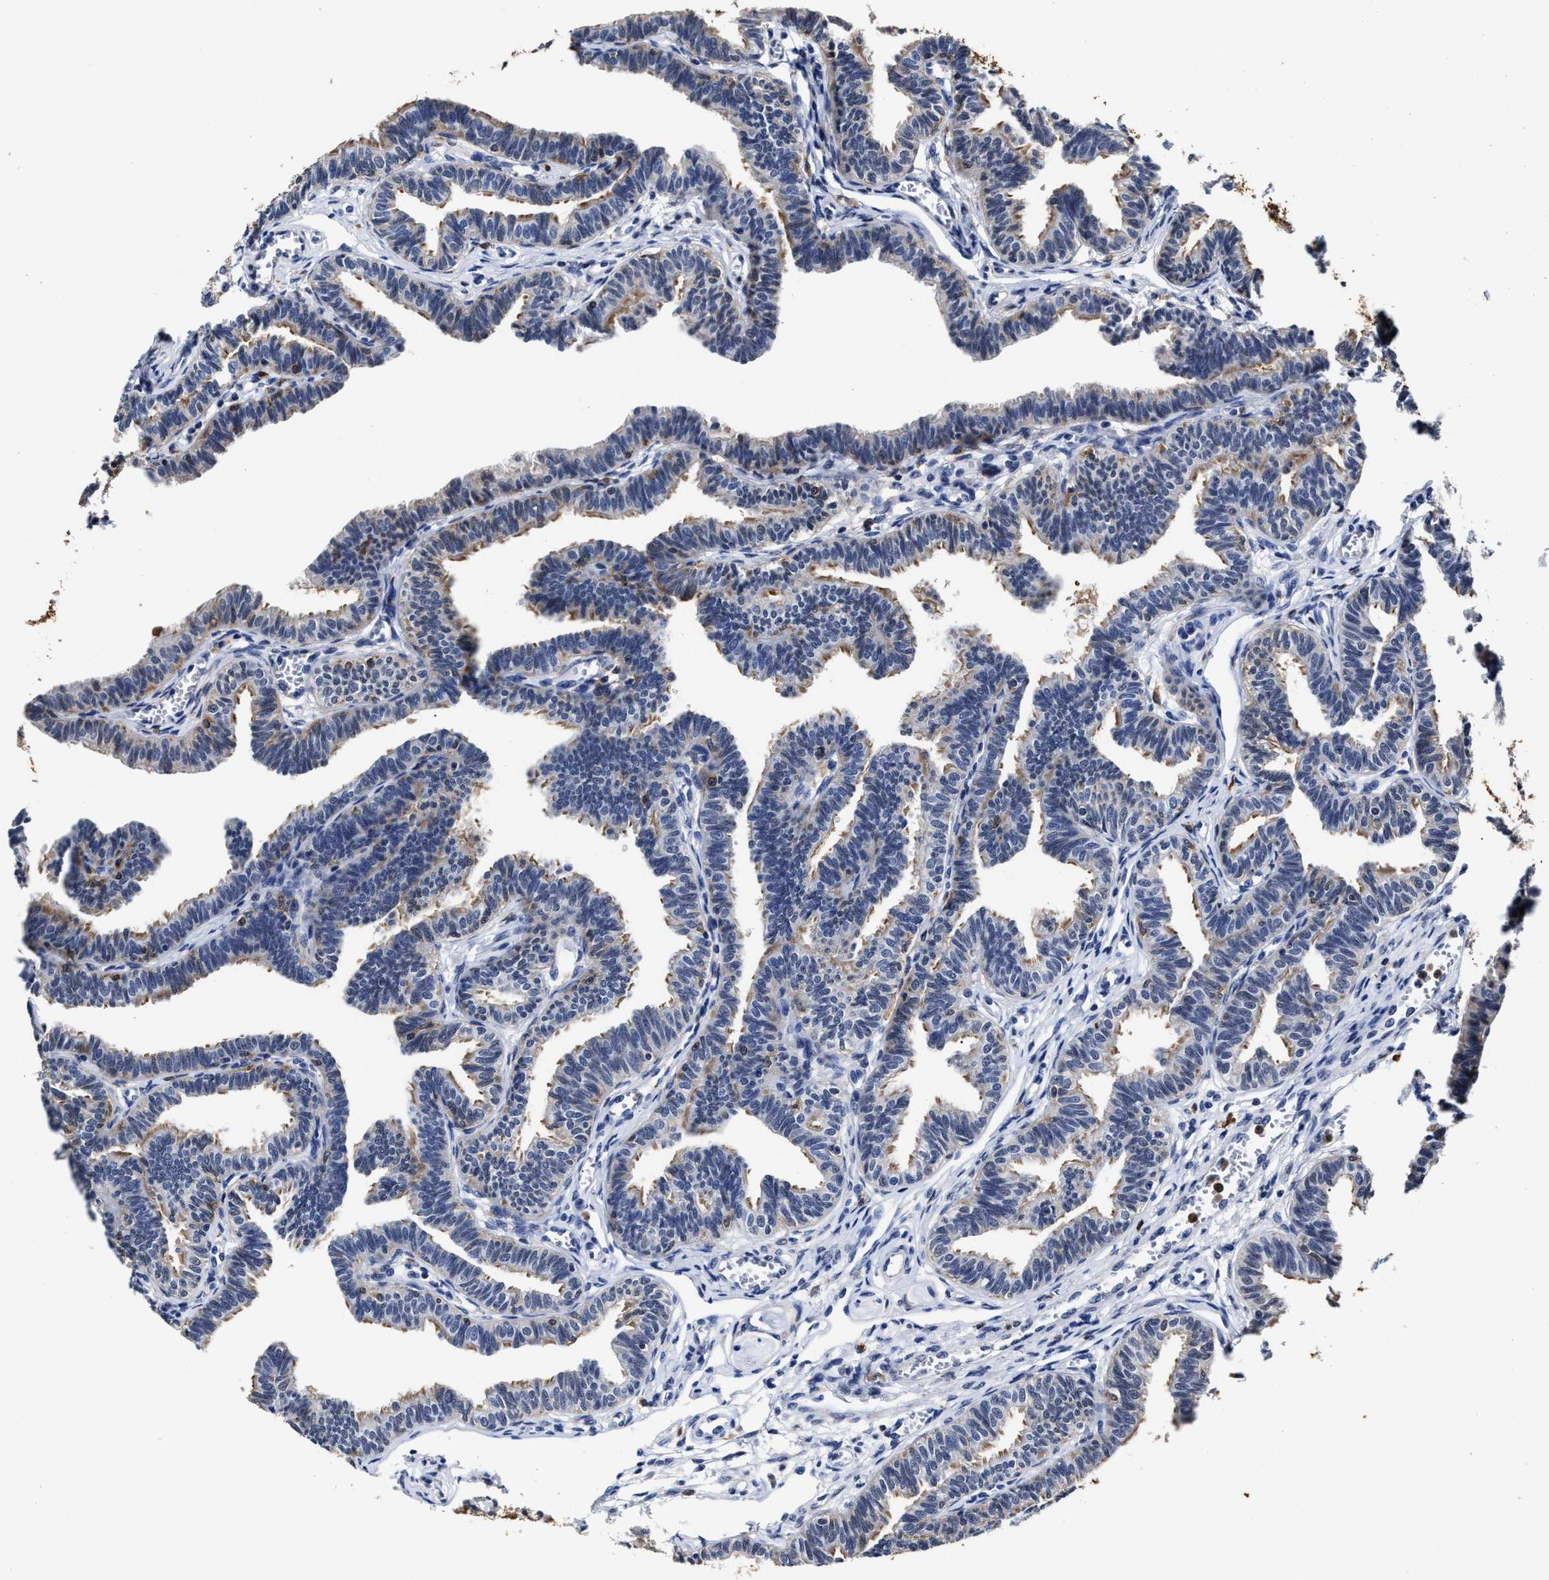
{"staining": {"intensity": "weak", "quantity": "25%-75%", "location": "cytoplasmic/membranous,nuclear"}, "tissue": "fallopian tube", "cell_type": "Glandular cells", "image_type": "normal", "snomed": [{"axis": "morphology", "description": "Normal tissue, NOS"}, {"axis": "topography", "description": "Fallopian tube"}, {"axis": "topography", "description": "Ovary"}], "caption": "There is low levels of weak cytoplasmic/membranous,nuclear positivity in glandular cells of normal fallopian tube, as demonstrated by immunohistochemical staining (brown color).", "gene": "PRPF4B", "patient": {"sex": "female", "age": 23}}